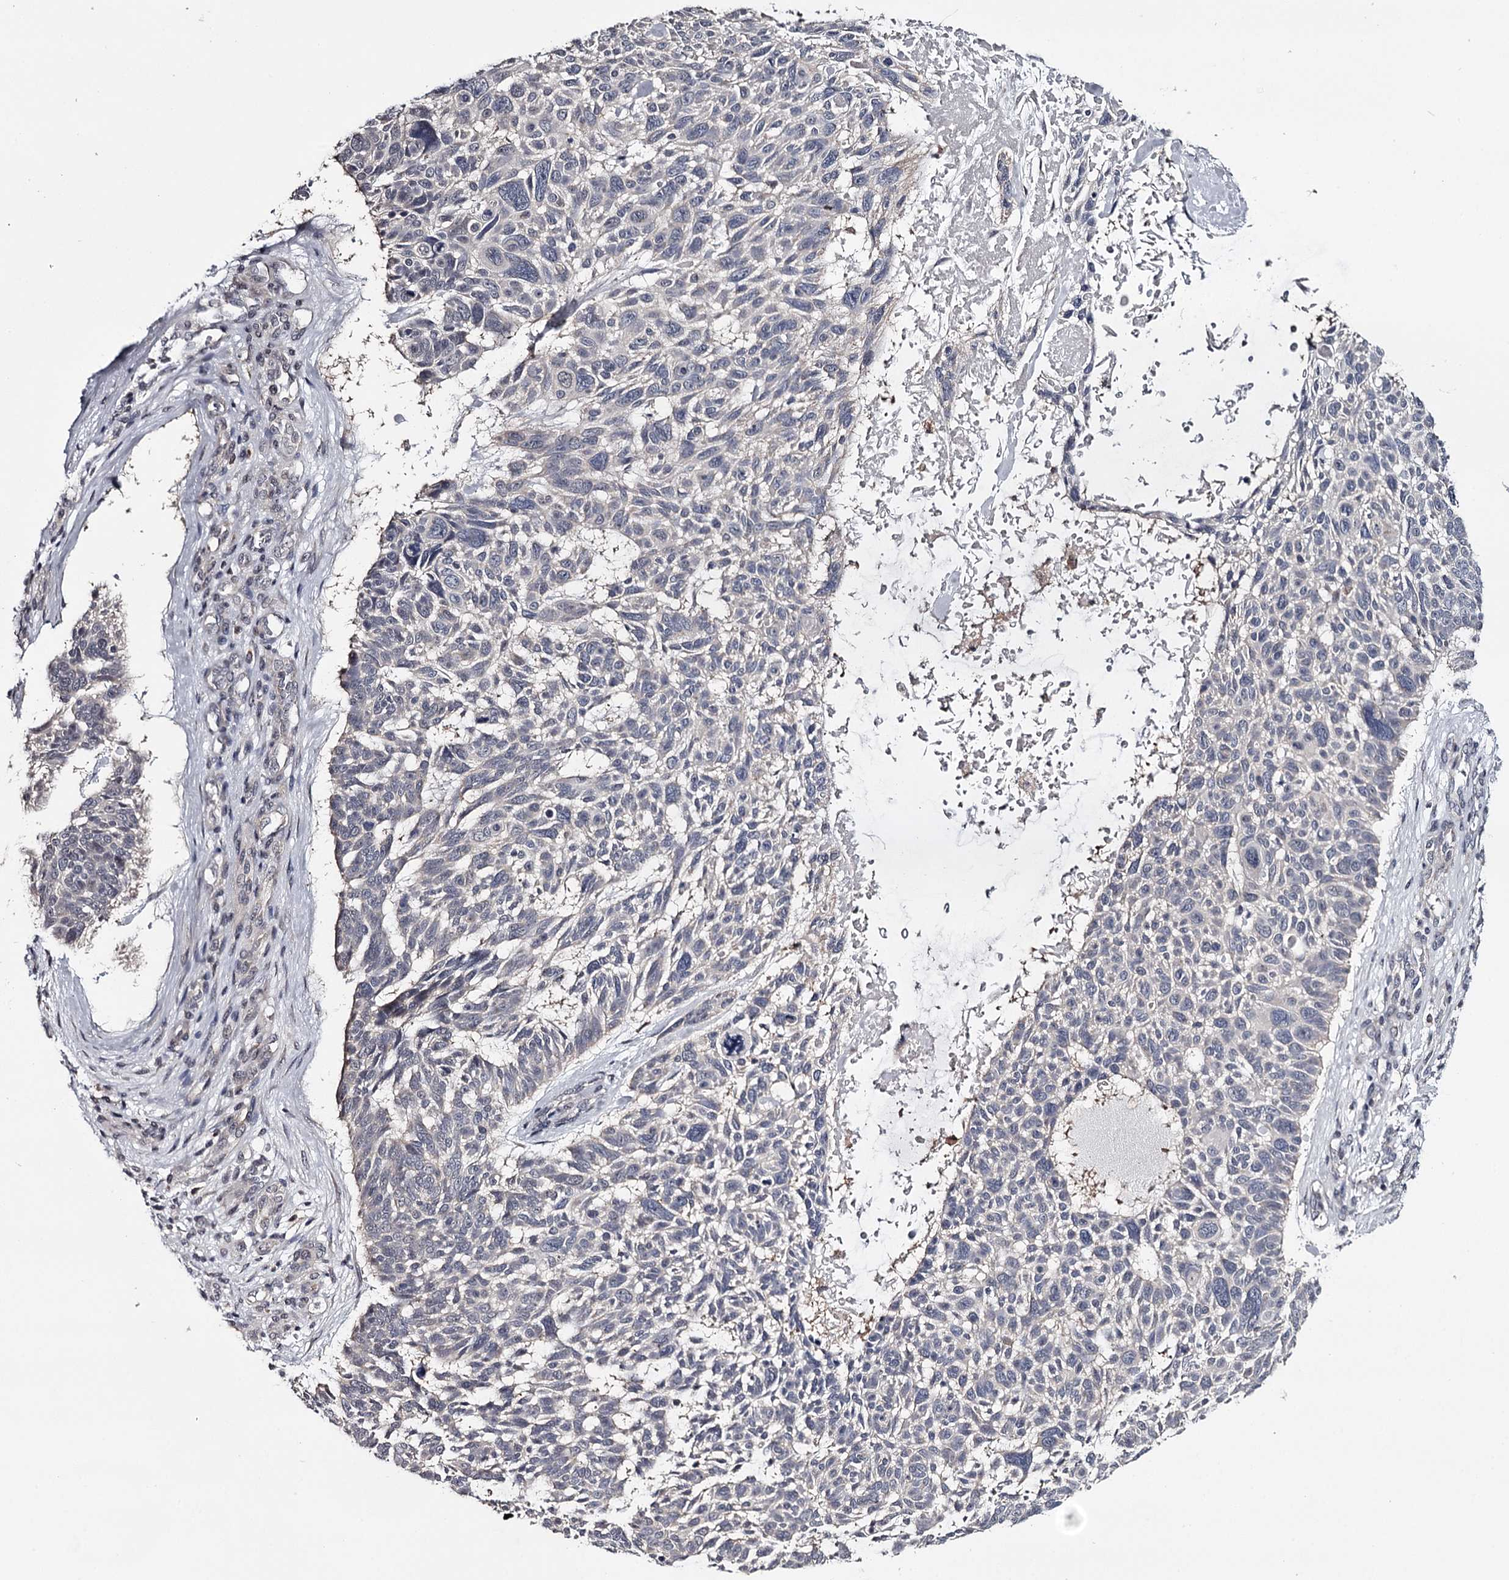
{"staining": {"intensity": "weak", "quantity": "<25%", "location": "nuclear"}, "tissue": "skin cancer", "cell_type": "Tumor cells", "image_type": "cancer", "snomed": [{"axis": "morphology", "description": "Basal cell carcinoma"}, {"axis": "topography", "description": "Skin"}], "caption": "Immunohistochemistry (IHC) histopathology image of neoplastic tissue: human basal cell carcinoma (skin) stained with DAB demonstrates no significant protein expression in tumor cells. The staining is performed using DAB brown chromogen with nuclei counter-stained in using hematoxylin.", "gene": "GTSF1", "patient": {"sex": "male", "age": 88}}